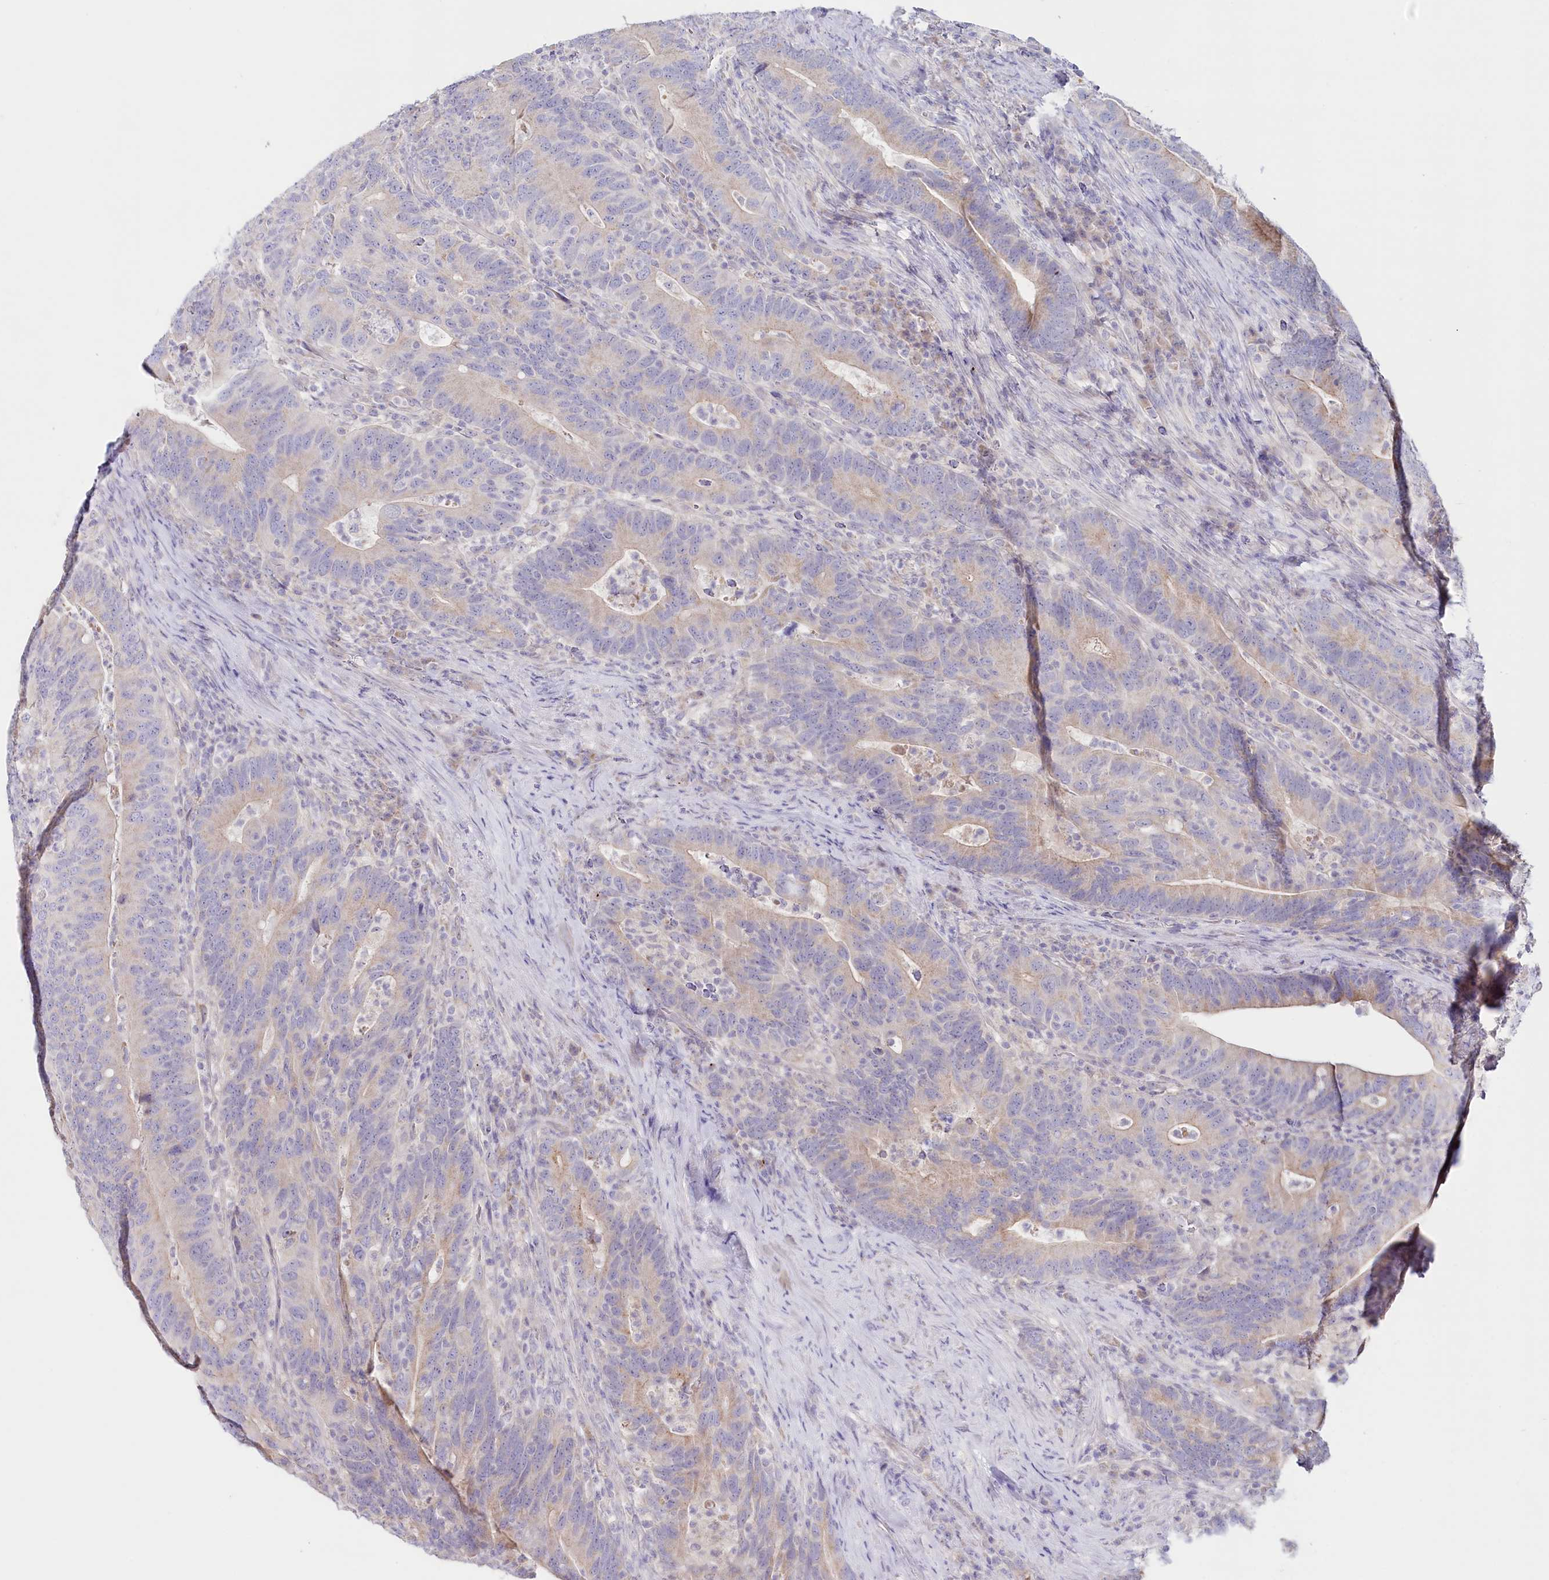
{"staining": {"intensity": "weak", "quantity": "<25%", "location": "cytoplasmic/membranous"}, "tissue": "colorectal cancer", "cell_type": "Tumor cells", "image_type": "cancer", "snomed": [{"axis": "morphology", "description": "Adenocarcinoma, NOS"}, {"axis": "topography", "description": "Colon"}], "caption": "IHC image of adenocarcinoma (colorectal) stained for a protein (brown), which reveals no staining in tumor cells. Nuclei are stained in blue.", "gene": "PSAPL1", "patient": {"sex": "female", "age": 66}}